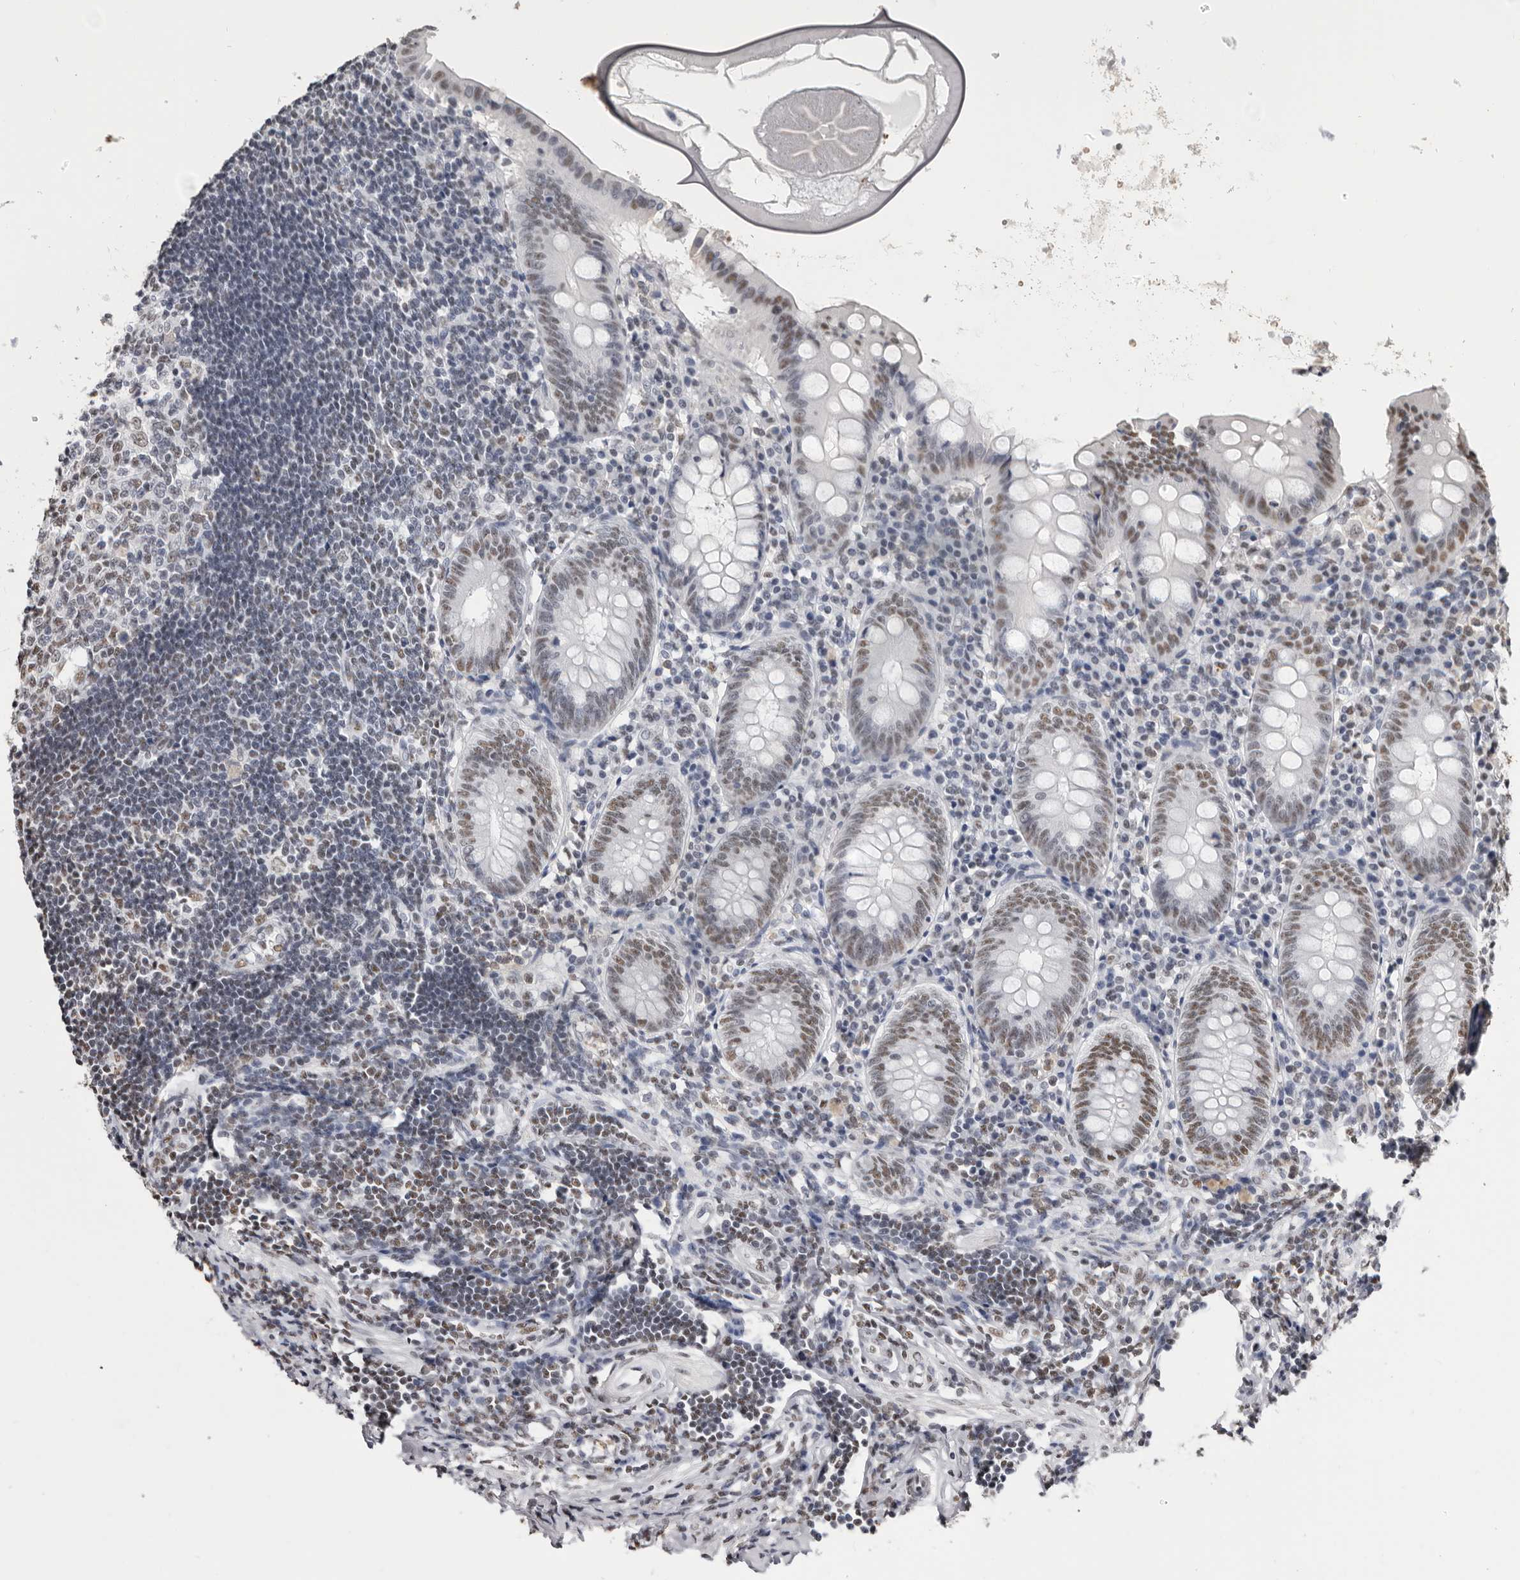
{"staining": {"intensity": "moderate", "quantity": "25%-75%", "location": "nuclear"}, "tissue": "appendix", "cell_type": "Glandular cells", "image_type": "normal", "snomed": [{"axis": "morphology", "description": "Normal tissue, NOS"}, {"axis": "topography", "description": "Appendix"}], "caption": "Protein expression analysis of normal human appendix reveals moderate nuclear staining in about 25%-75% of glandular cells.", "gene": "SCAF4", "patient": {"sex": "female", "age": 54}}